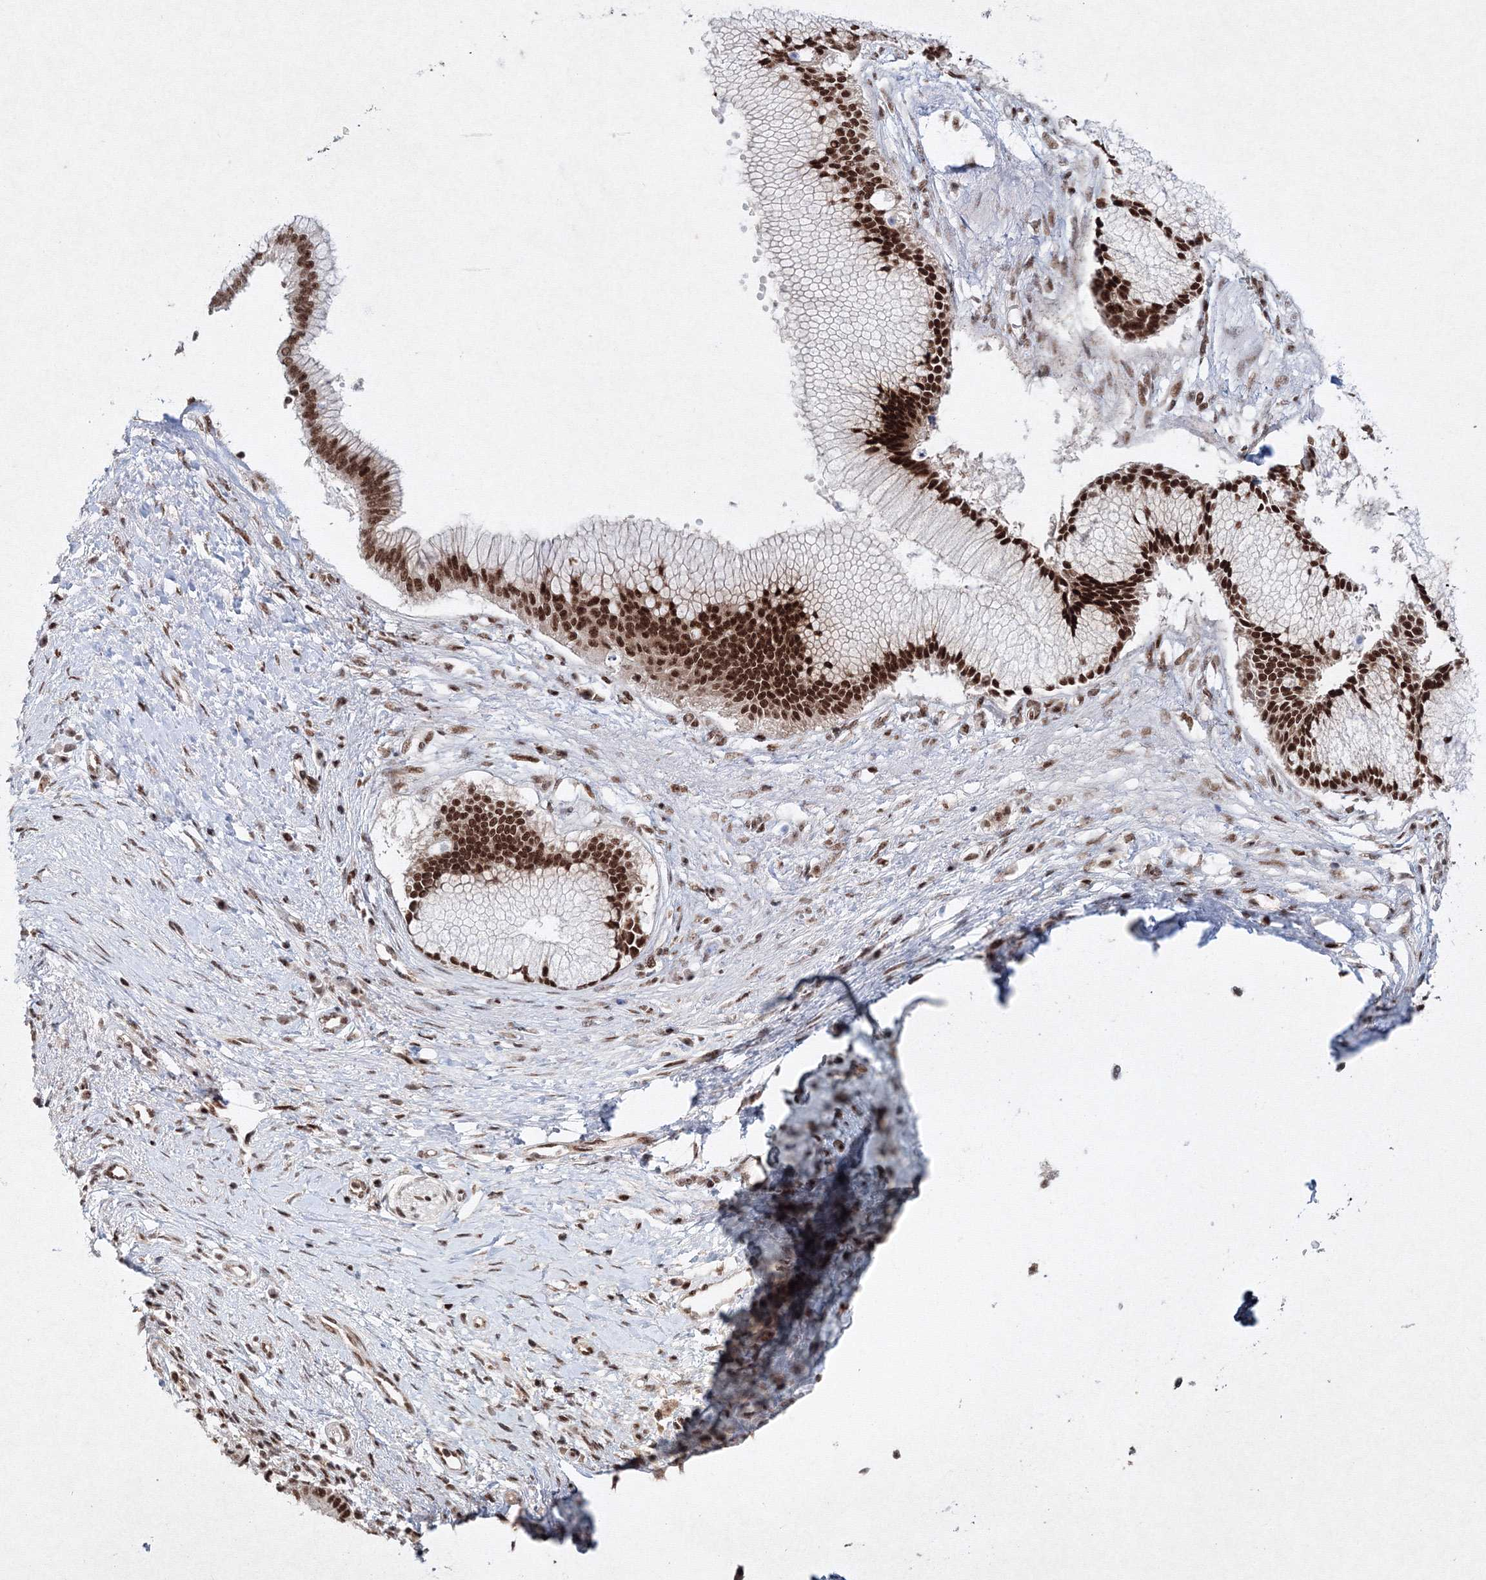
{"staining": {"intensity": "strong", "quantity": ">75%", "location": "nuclear"}, "tissue": "pancreatic cancer", "cell_type": "Tumor cells", "image_type": "cancer", "snomed": [{"axis": "morphology", "description": "Adenocarcinoma, NOS"}, {"axis": "topography", "description": "Pancreas"}], "caption": "IHC (DAB) staining of adenocarcinoma (pancreatic) demonstrates strong nuclear protein expression in about >75% of tumor cells.", "gene": "SNRPC", "patient": {"sex": "male", "age": 68}}